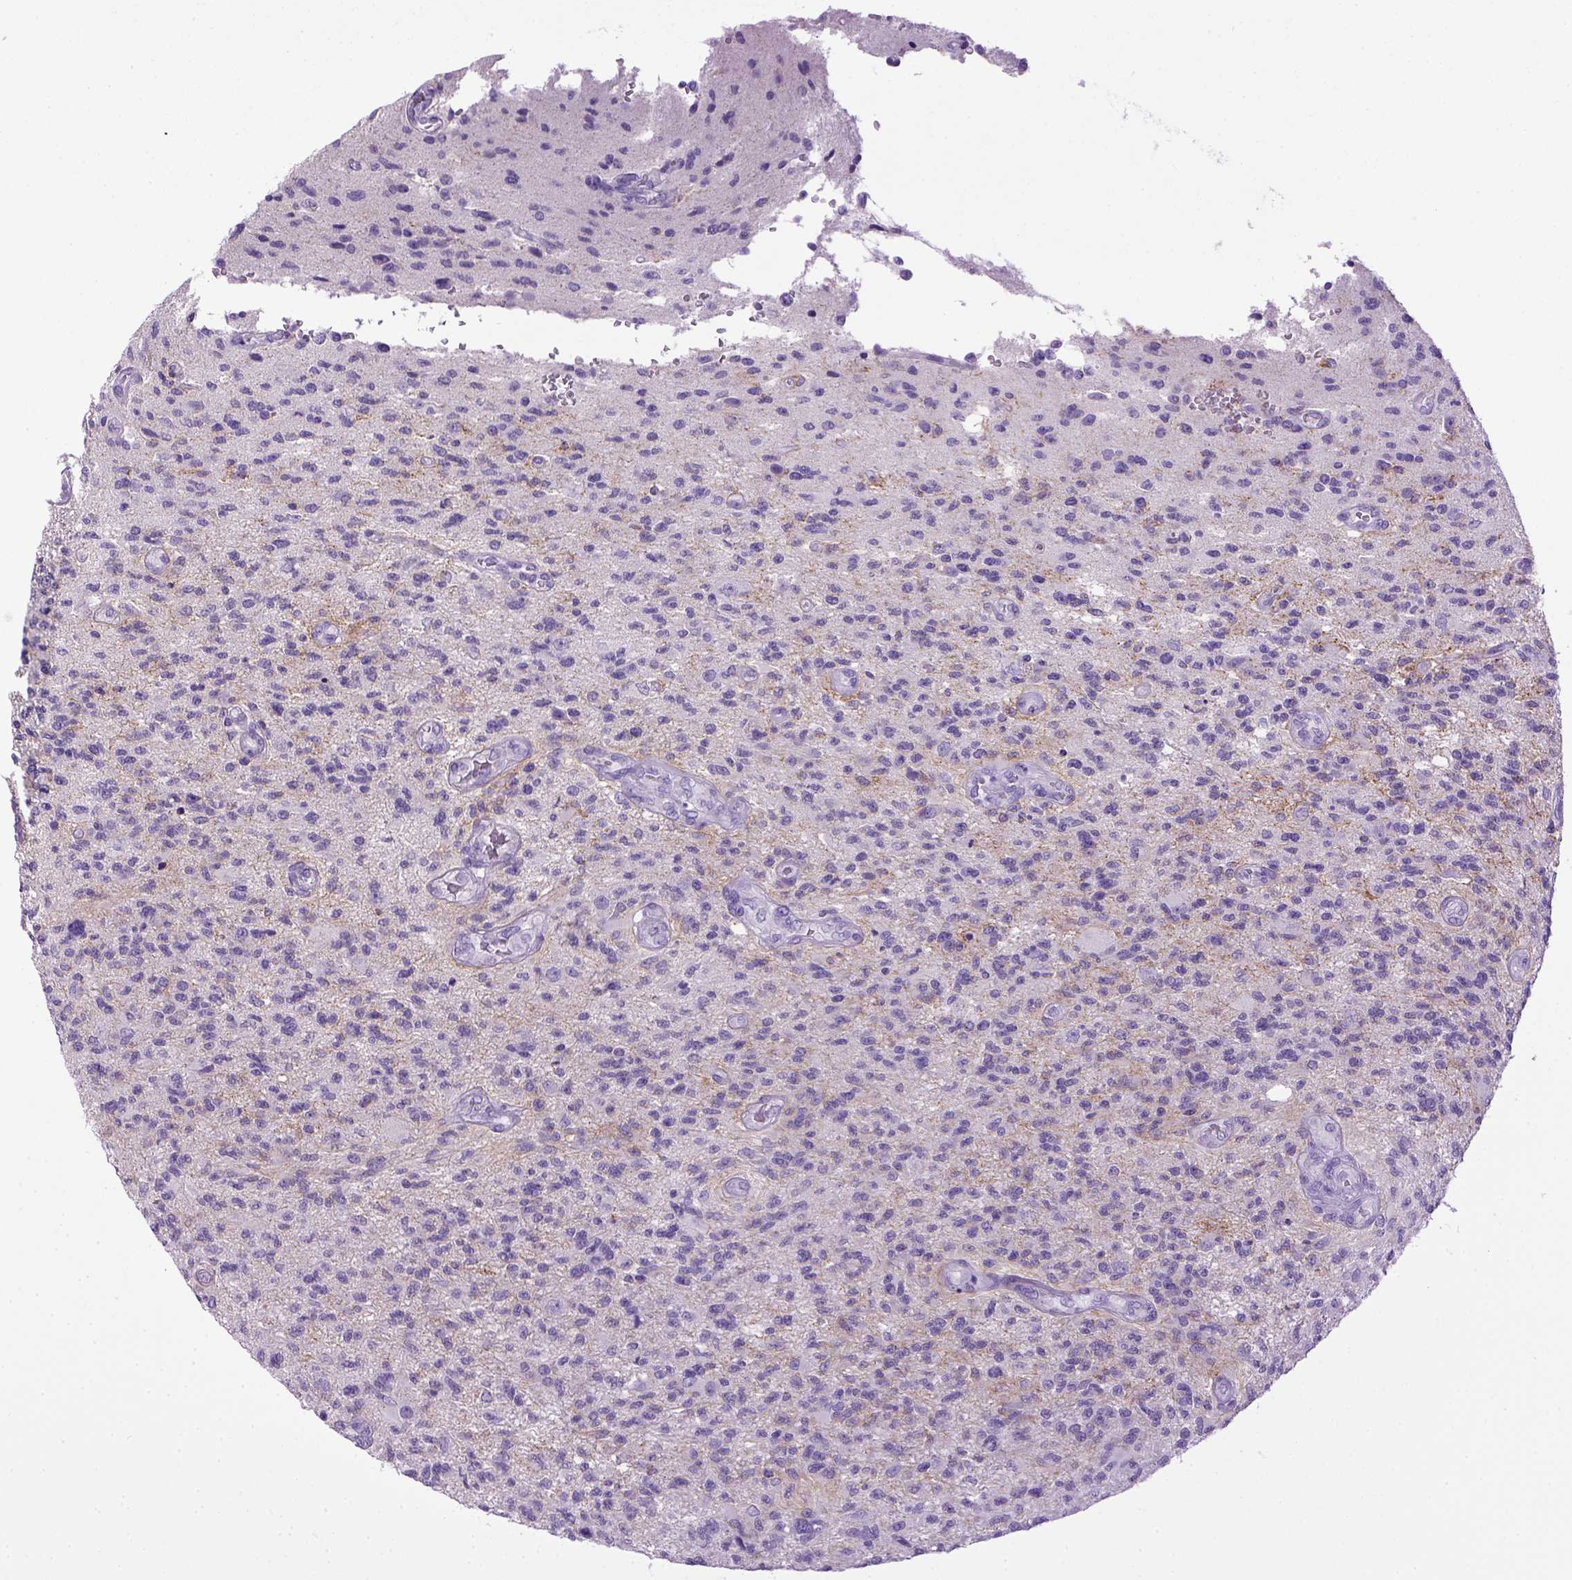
{"staining": {"intensity": "negative", "quantity": "none", "location": "none"}, "tissue": "glioma", "cell_type": "Tumor cells", "image_type": "cancer", "snomed": [{"axis": "morphology", "description": "Glioma, malignant, High grade"}, {"axis": "topography", "description": "Brain"}], "caption": "The photomicrograph shows no significant positivity in tumor cells of glioma.", "gene": "CDH1", "patient": {"sex": "male", "age": 56}}